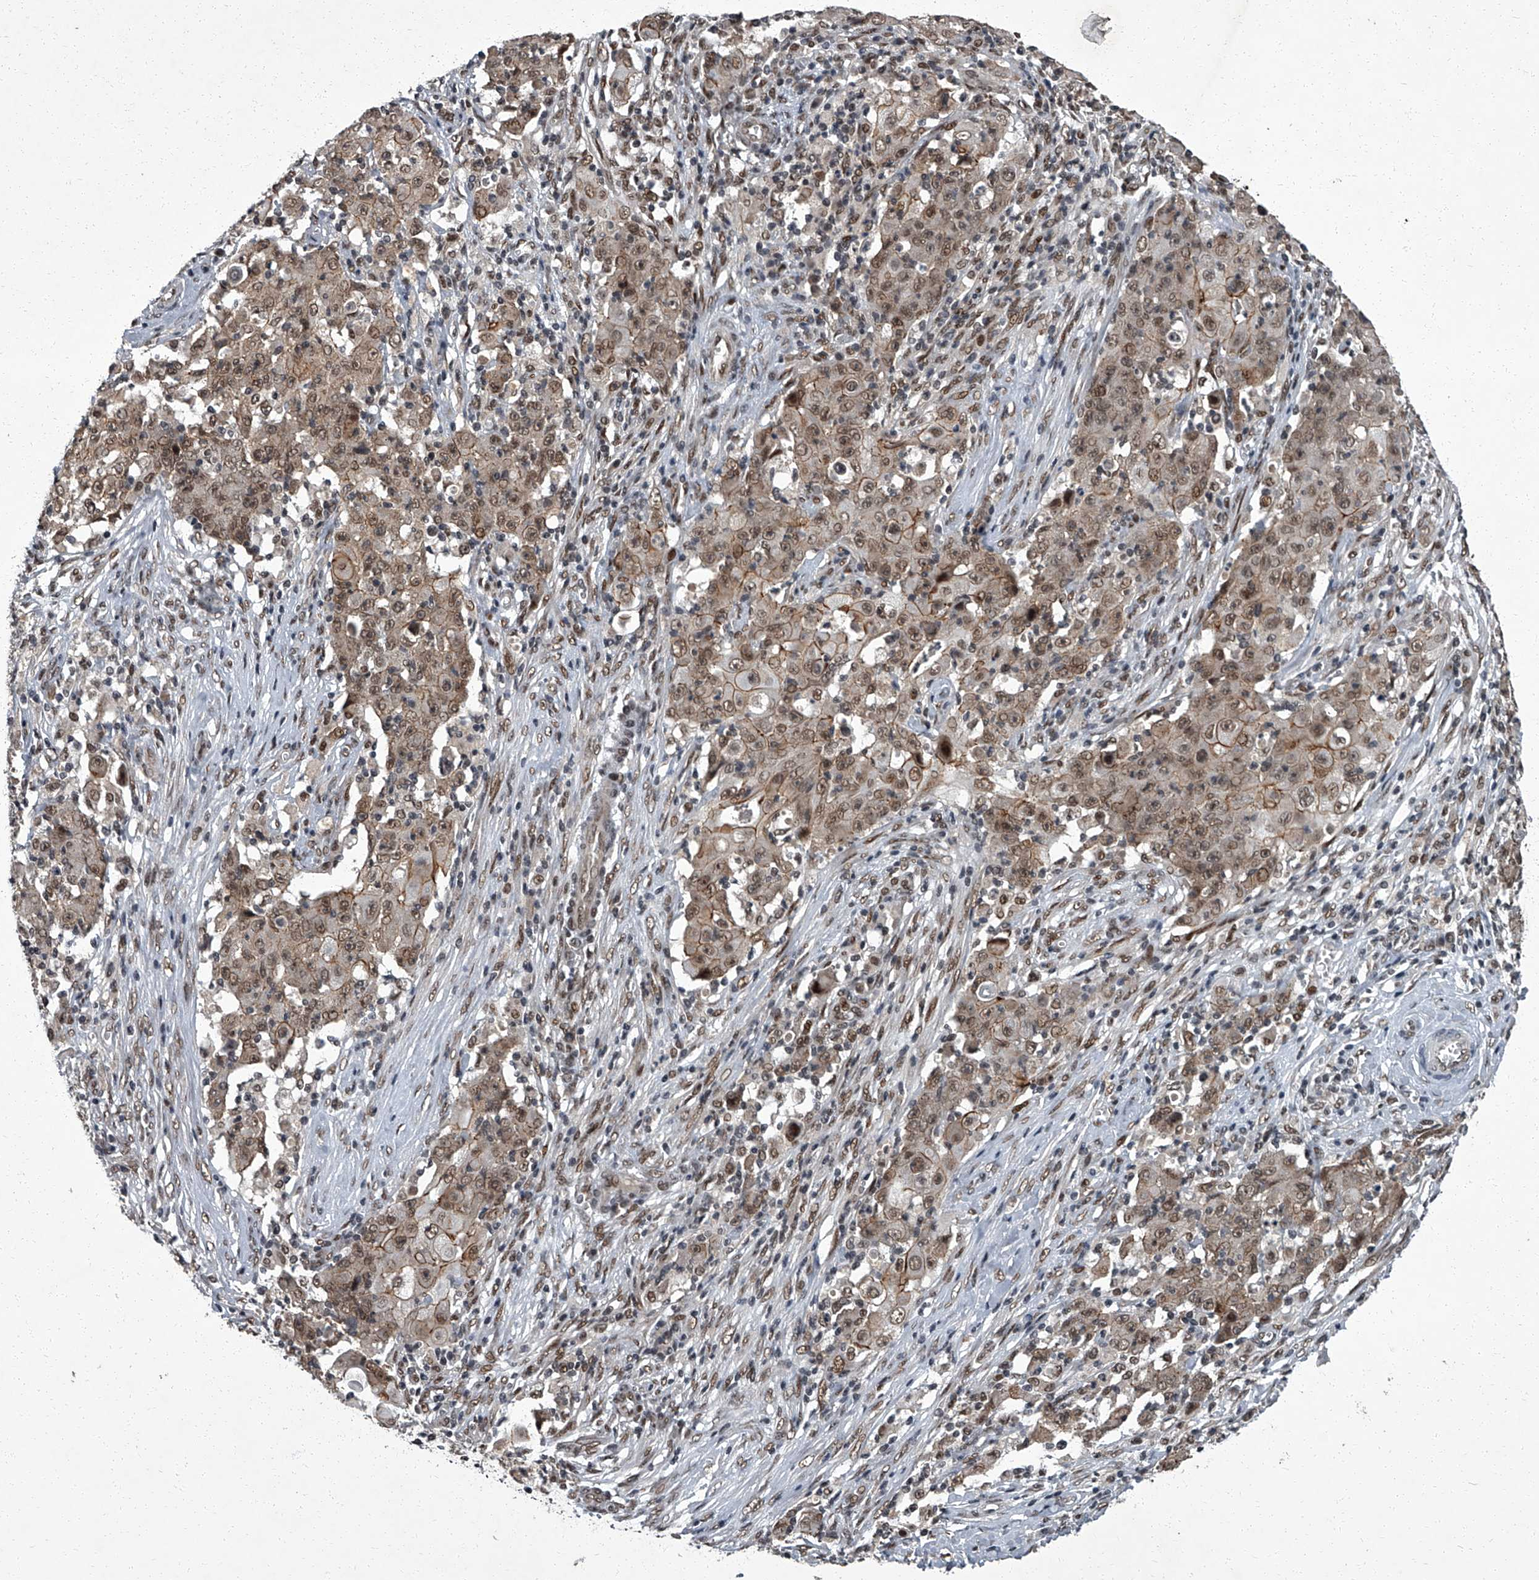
{"staining": {"intensity": "moderate", "quantity": ">75%", "location": "cytoplasmic/membranous,nuclear"}, "tissue": "ovarian cancer", "cell_type": "Tumor cells", "image_type": "cancer", "snomed": [{"axis": "morphology", "description": "Carcinoma, endometroid"}, {"axis": "topography", "description": "Ovary"}], "caption": "A high-resolution micrograph shows IHC staining of ovarian cancer (endometroid carcinoma), which demonstrates moderate cytoplasmic/membranous and nuclear positivity in approximately >75% of tumor cells.", "gene": "ZNF518B", "patient": {"sex": "female", "age": 42}}